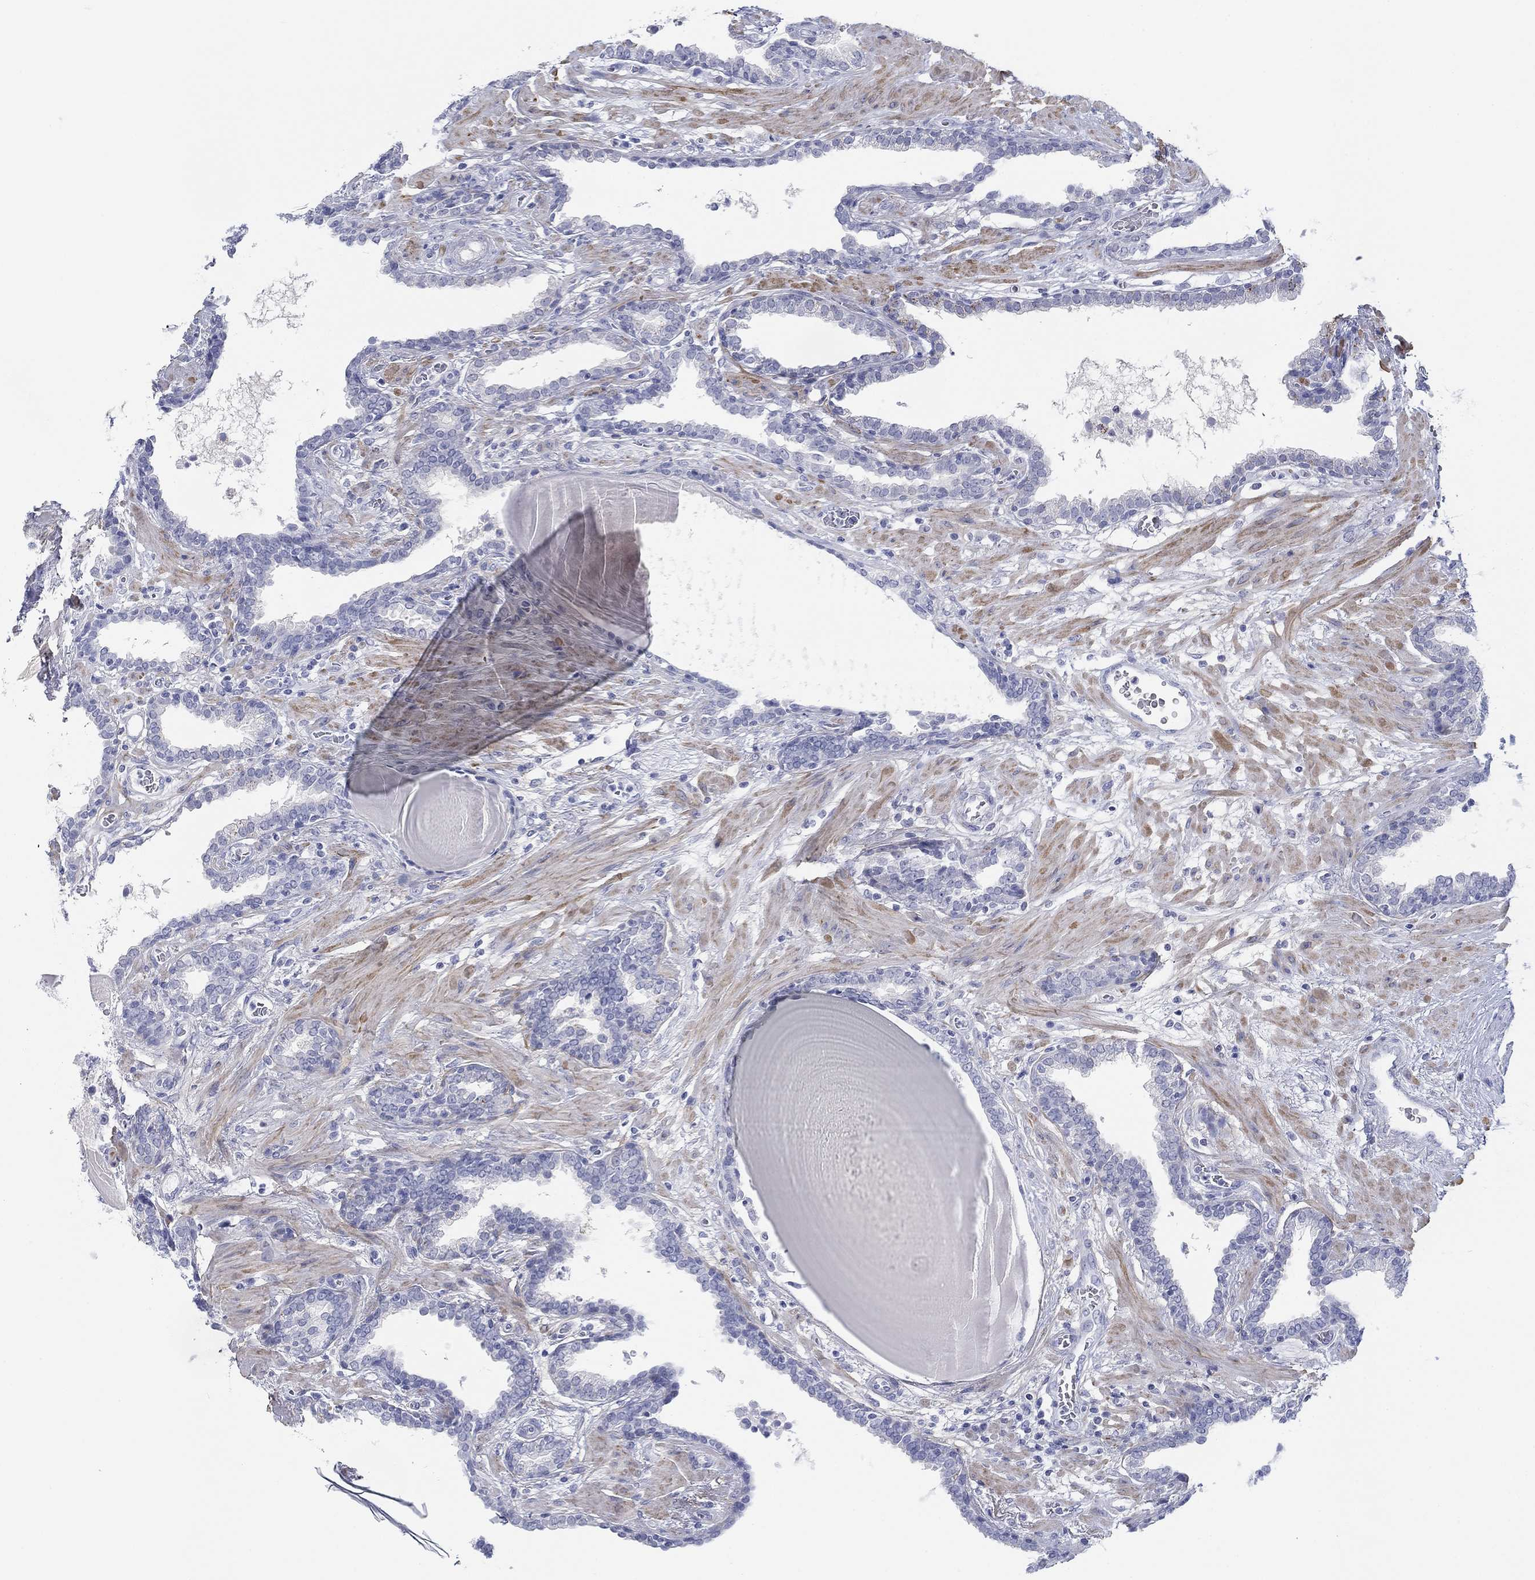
{"staining": {"intensity": "negative", "quantity": "none", "location": "none"}, "tissue": "prostate cancer", "cell_type": "Tumor cells", "image_type": "cancer", "snomed": [{"axis": "morphology", "description": "Adenocarcinoma, Low grade"}, {"axis": "topography", "description": "Prostate"}], "caption": "IHC histopathology image of human adenocarcinoma (low-grade) (prostate) stained for a protein (brown), which exhibits no expression in tumor cells.", "gene": "PDYN", "patient": {"sex": "male", "age": 69}}